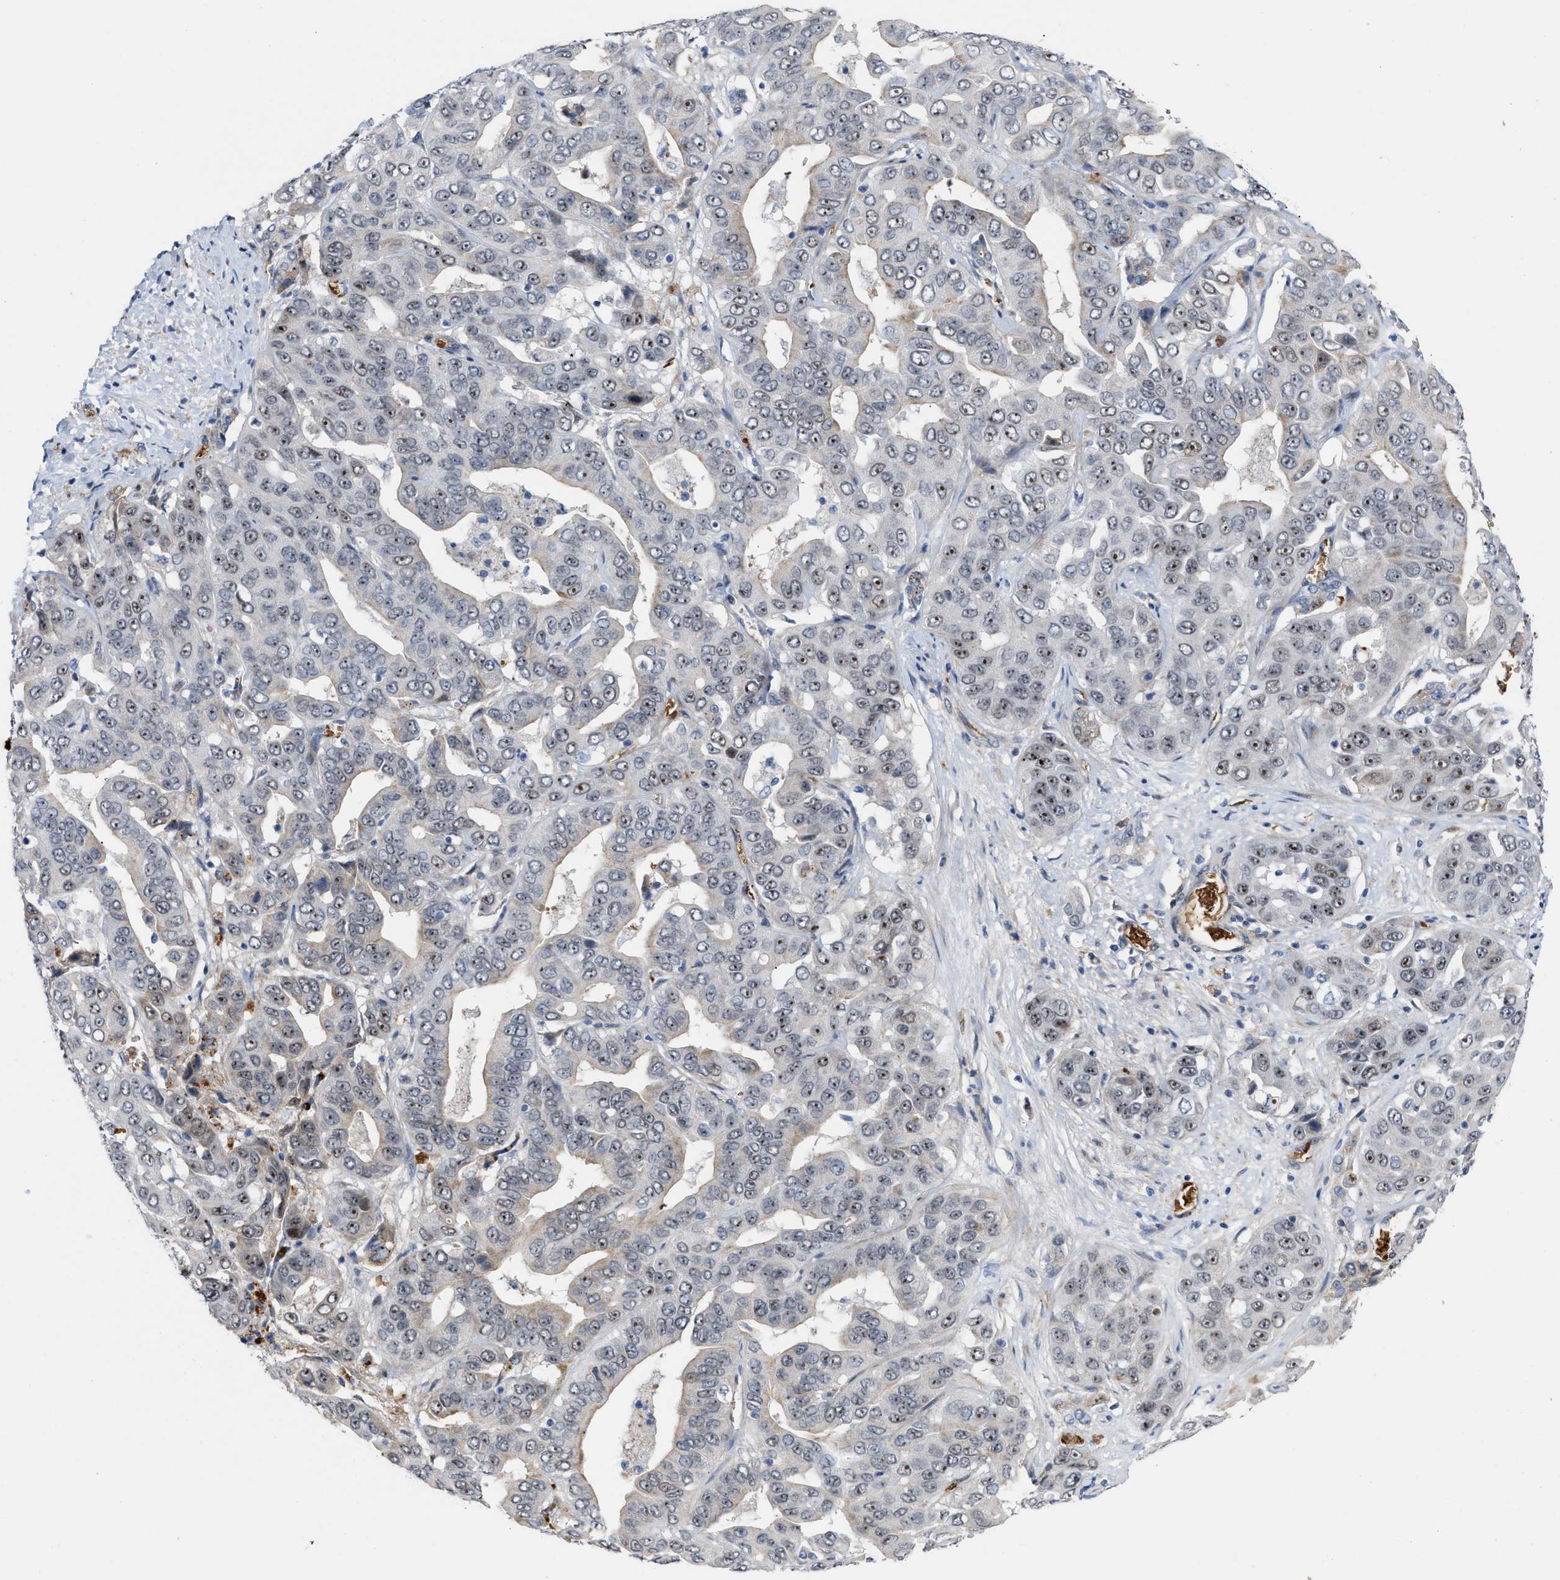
{"staining": {"intensity": "moderate", "quantity": ">75%", "location": "nuclear"}, "tissue": "liver cancer", "cell_type": "Tumor cells", "image_type": "cancer", "snomed": [{"axis": "morphology", "description": "Cholangiocarcinoma"}, {"axis": "topography", "description": "Liver"}], "caption": "Immunohistochemical staining of human liver cancer exhibits medium levels of moderate nuclear protein expression in approximately >75% of tumor cells. (IHC, brightfield microscopy, high magnification).", "gene": "POLR1F", "patient": {"sex": "female", "age": 52}}